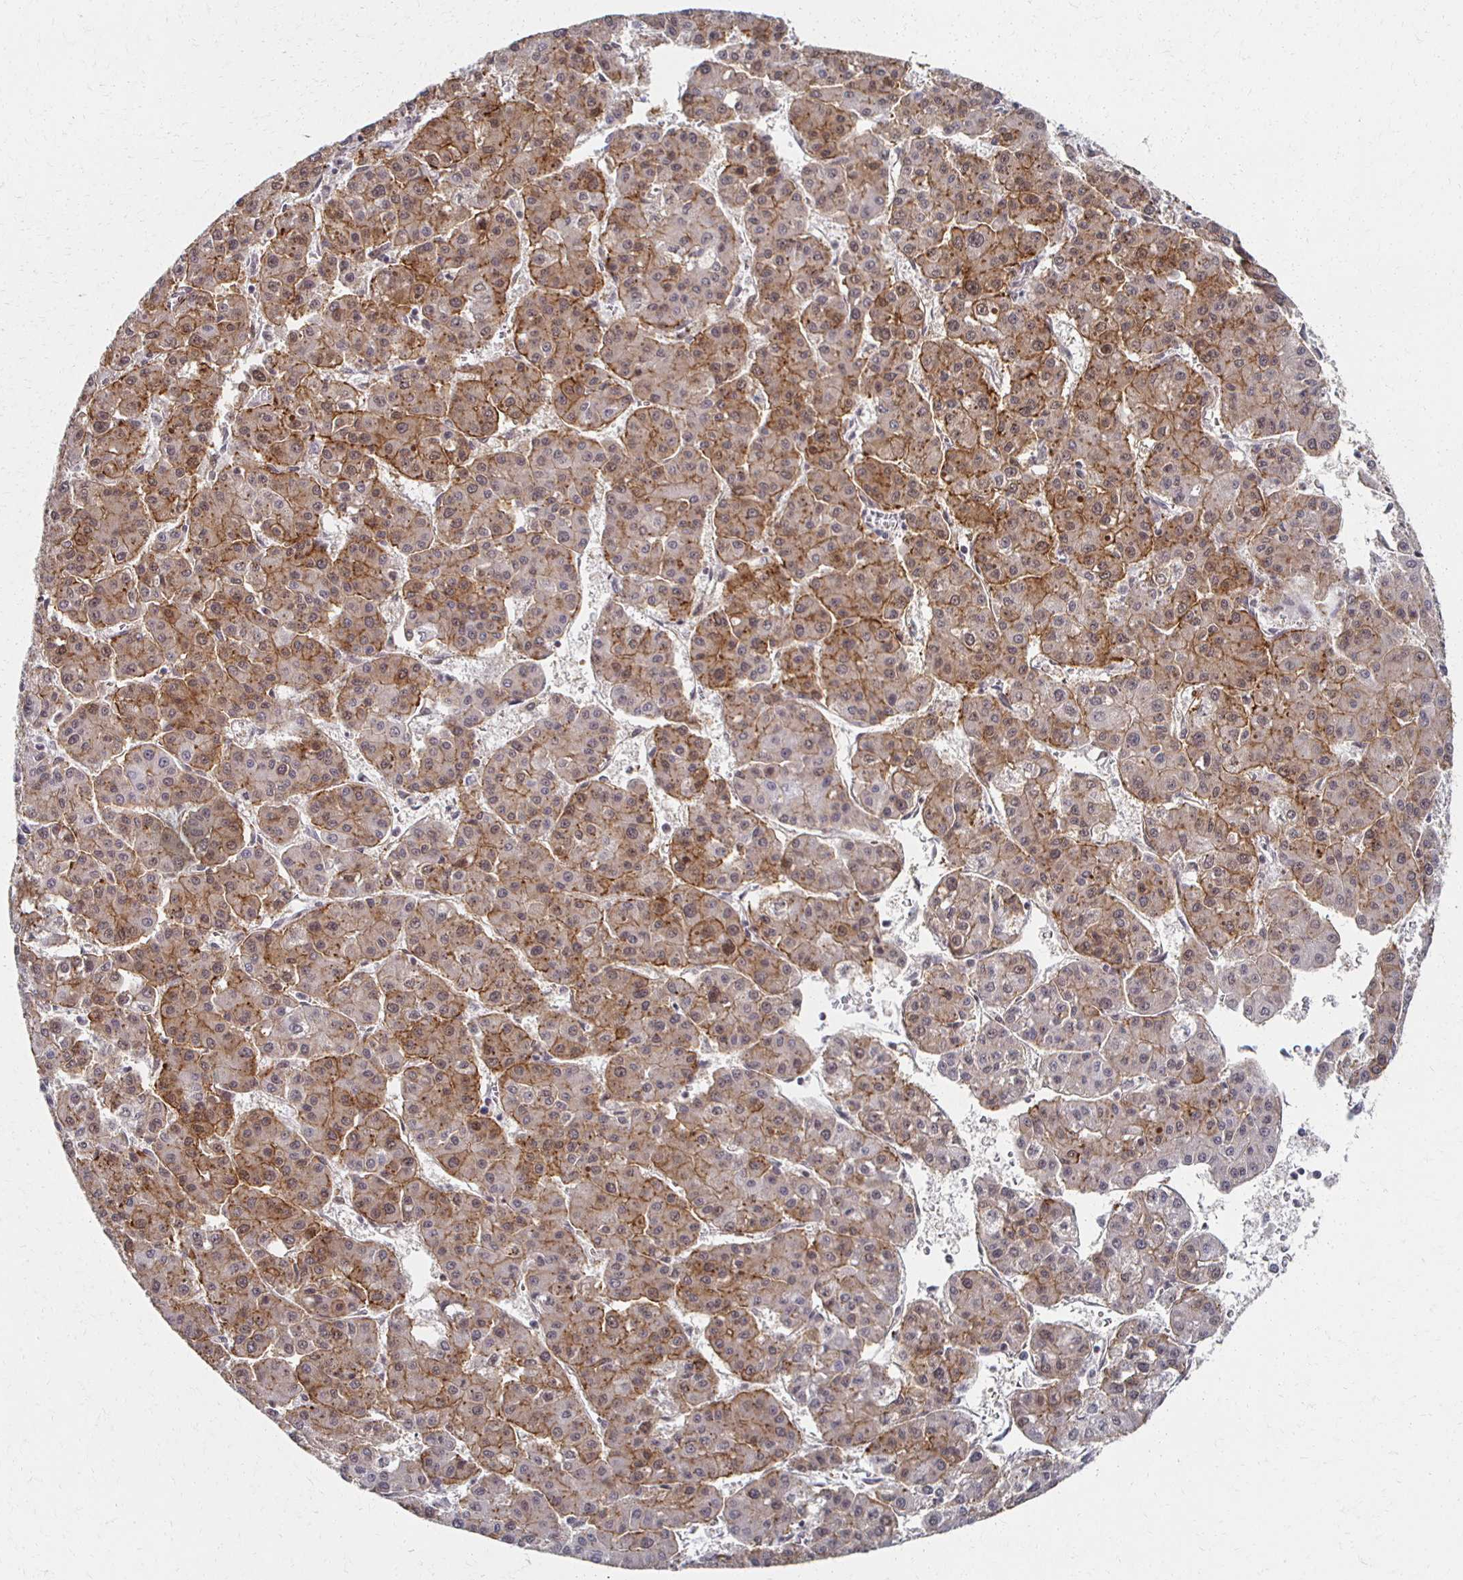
{"staining": {"intensity": "moderate", "quantity": "25%-75%", "location": "cytoplasmic/membranous,nuclear"}, "tissue": "liver cancer", "cell_type": "Tumor cells", "image_type": "cancer", "snomed": [{"axis": "morphology", "description": "Carcinoma, Hepatocellular, NOS"}, {"axis": "topography", "description": "Liver"}], "caption": "Immunohistochemical staining of liver hepatocellular carcinoma demonstrates medium levels of moderate cytoplasmic/membranous and nuclear protein positivity in about 25%-75% of tumor cells.", "gene": "DAB1", "patient": {"sex": "male", "age": 73}}